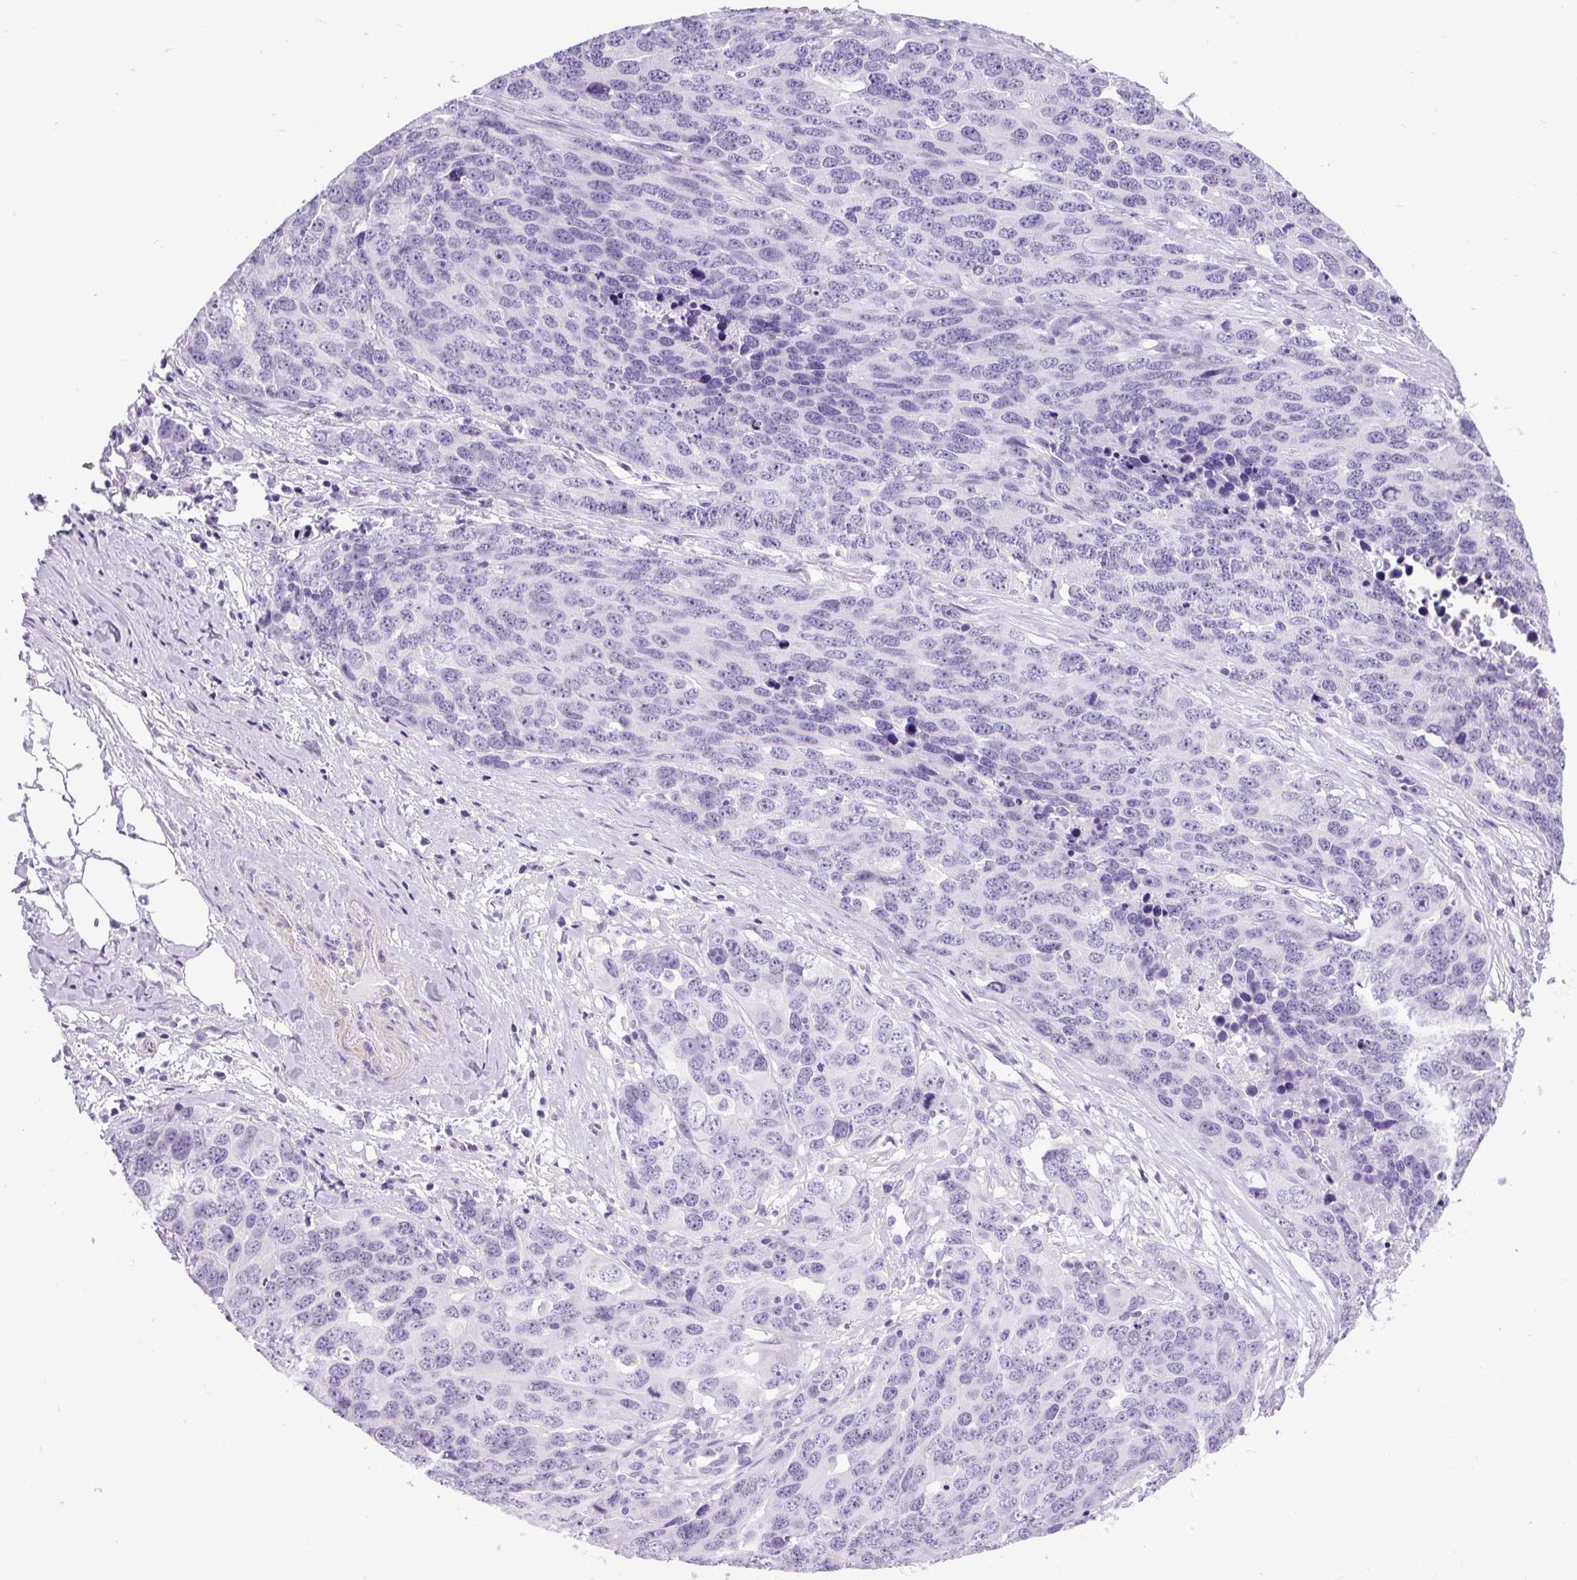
{"staining": {"intensity": "negative", "quantity": "none", "location": "none"}, "tissue": "ovarian cancer", "cell_type": "Tumor cells", "image_type": "cancer", "snomed": [{"axis": "morphology", "description": "Cystadenocarcinoma, serous, NOS"}, {"axis": "topography", "description": "Ovary"}], "caption": "DAB immunohistochemical staining of human ovarian serous cystadenocarcinoma displays no significant staining in tumor cells.", "gene": "DPP6", "patient": {"sex": "female", "age": 76}}